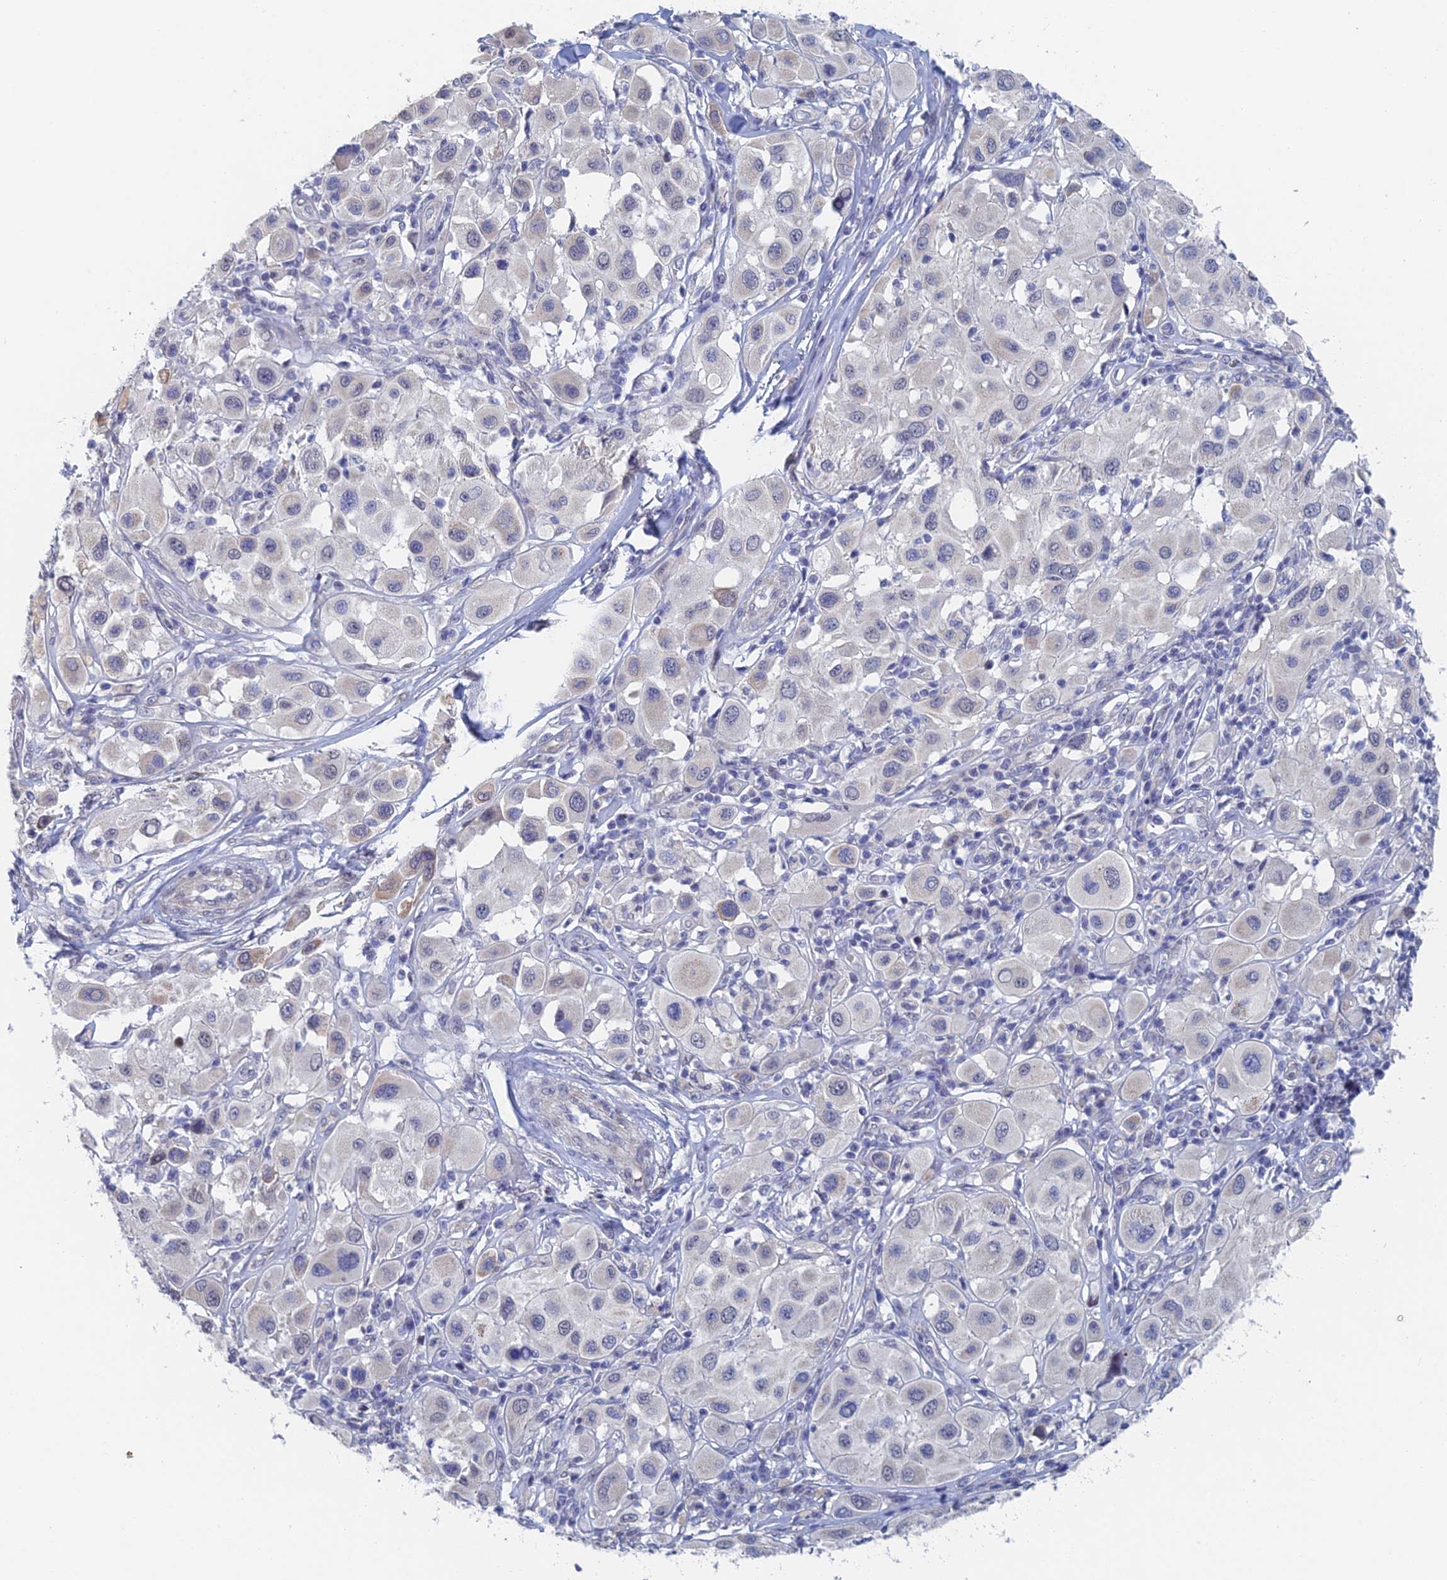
{"staining": {"intensity": "negative", "quantity": "none", "location": "none"}, "tissue": "melanoma", "cell_type": "Tumor cells", "image_type": "cancer", "snomed": [{"axis": "morphology", "description": "Malignant melanoma, Metastatic site"}, {"axis": "topography", "description": "Skin"}], "caption": "DAB (3,3'-diaminobenzidine) immunohistochemical staining of malignant melanoma (metastatic site) shows no significant staining in tumor cells.", "gene": "GMNC", "patient": {"sex": "male", "age": 41}}